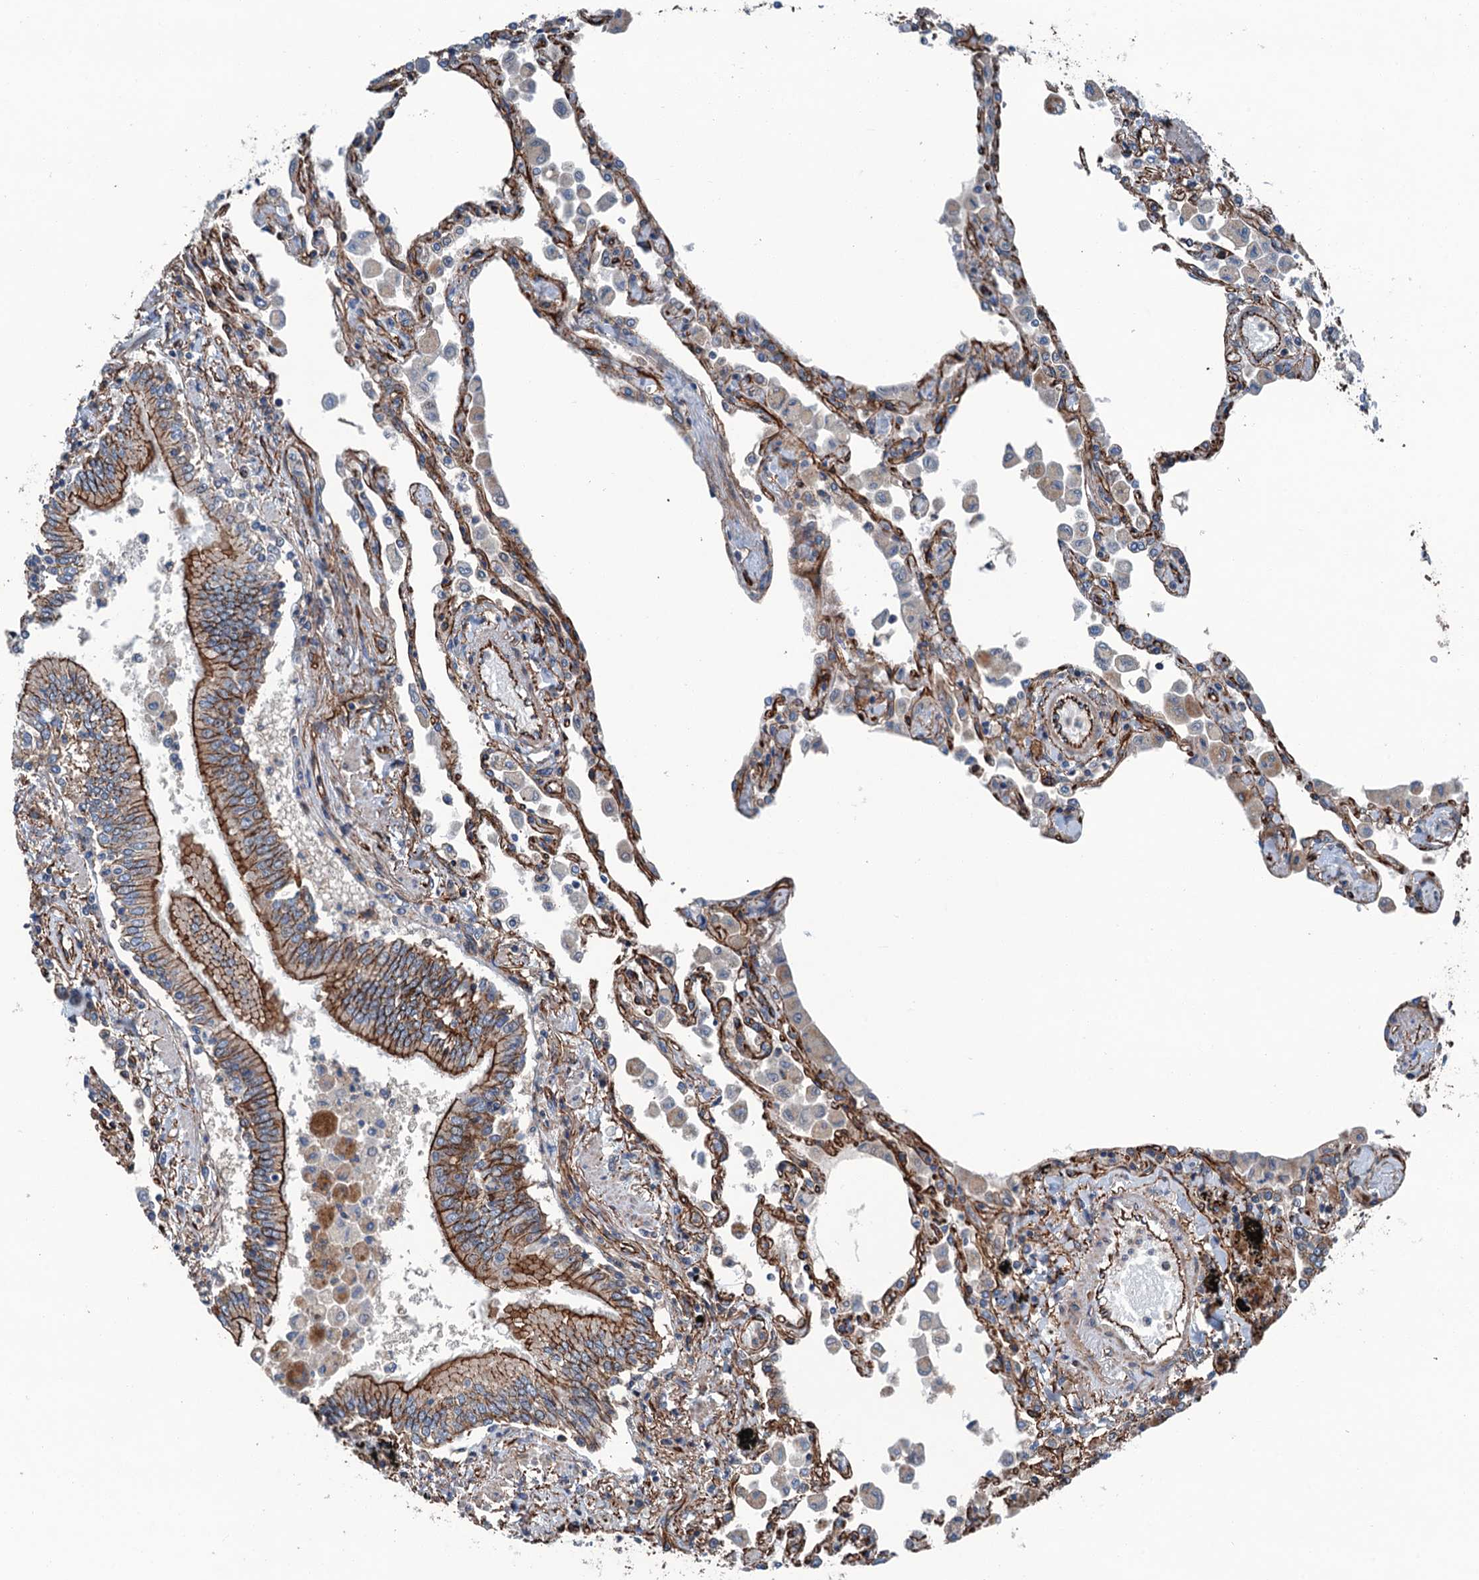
{"staining": {"intensity": "moderate", "quantity": ">75%", "location": "cytoplasmic/membranous"}, "tissue": "lung", "cell_type": "Alveolar cells", "image_type": "normal", "snomed": [{"axis": "morphology", "description": "Normal tissue, NOS"}, {"axis": "topography", "description": "Bronchus"}, {"axis": "topography", "description": "Lung"}], "caption": "A brown stain highlights moderate cytoplasmic/membranous positivity of a protein in alveolar cells of normal human lung. (DAB (3,3'-diaminobenzidine) = brown stain, brightfield microscopy at high magnification).", "gene": "NMRAL1", "patient": {"sex": "female", "age": 49}}